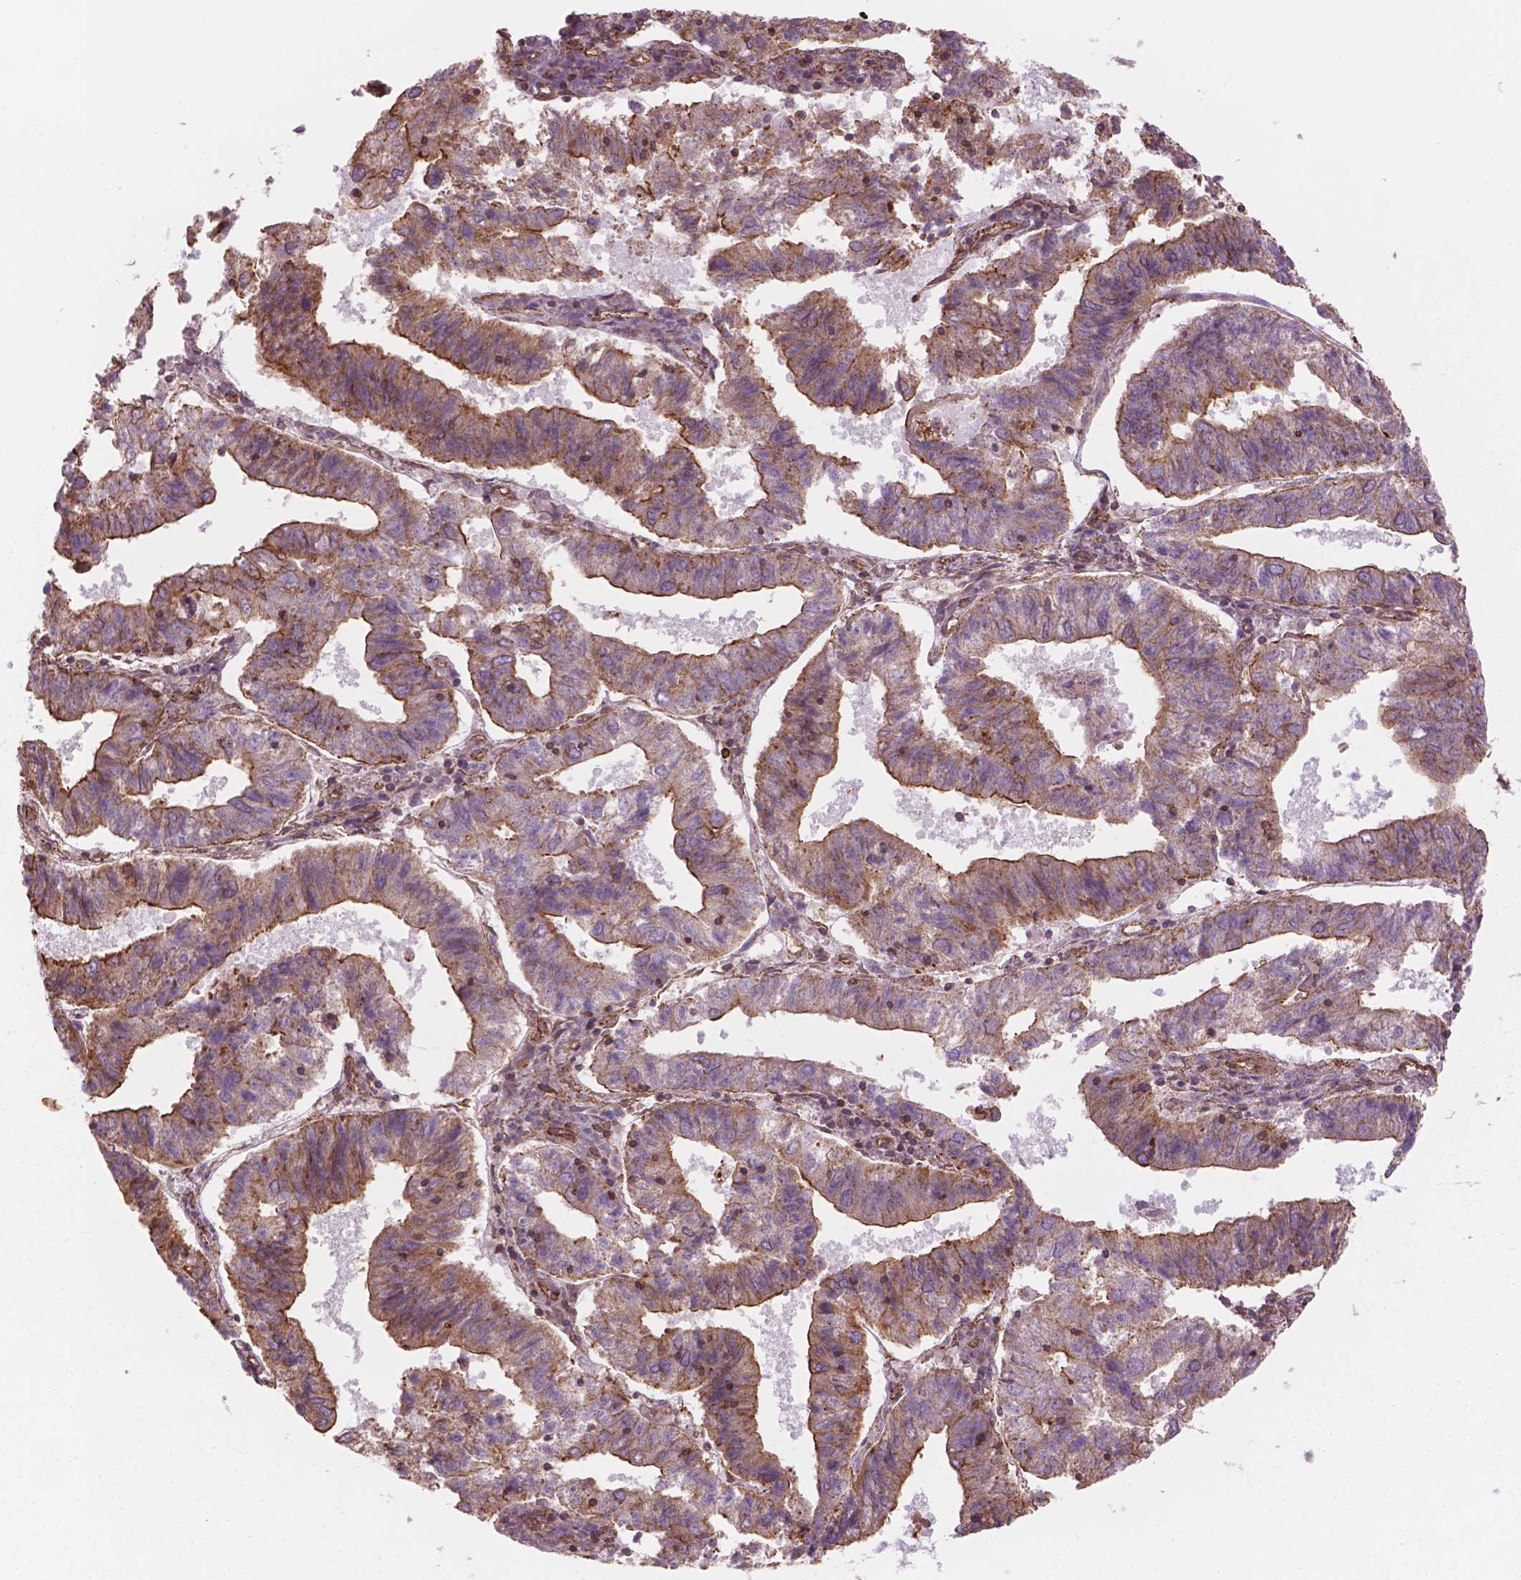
{"staining": {"intensity": "strong", "quantity": "<25%", "location": "cytoplasmic/membranous"}, "tissue": "endometrial cancer", "cell_type": "Tumor cells", "image_type": "cancer", "snomed": [{"axis": "morphology", "description": "Adenocarcinoma, NOS"}, {"axis": "topography", "description": "Endometrium"}], "caption": "Human endometrial cancer stained for a protein (brown) demonstrates strong cytoplasmic/membranous positive expression in about <25% of tumor cells.", "gene": "SURF4", "patient": {"sex": "female", "age": 82}}